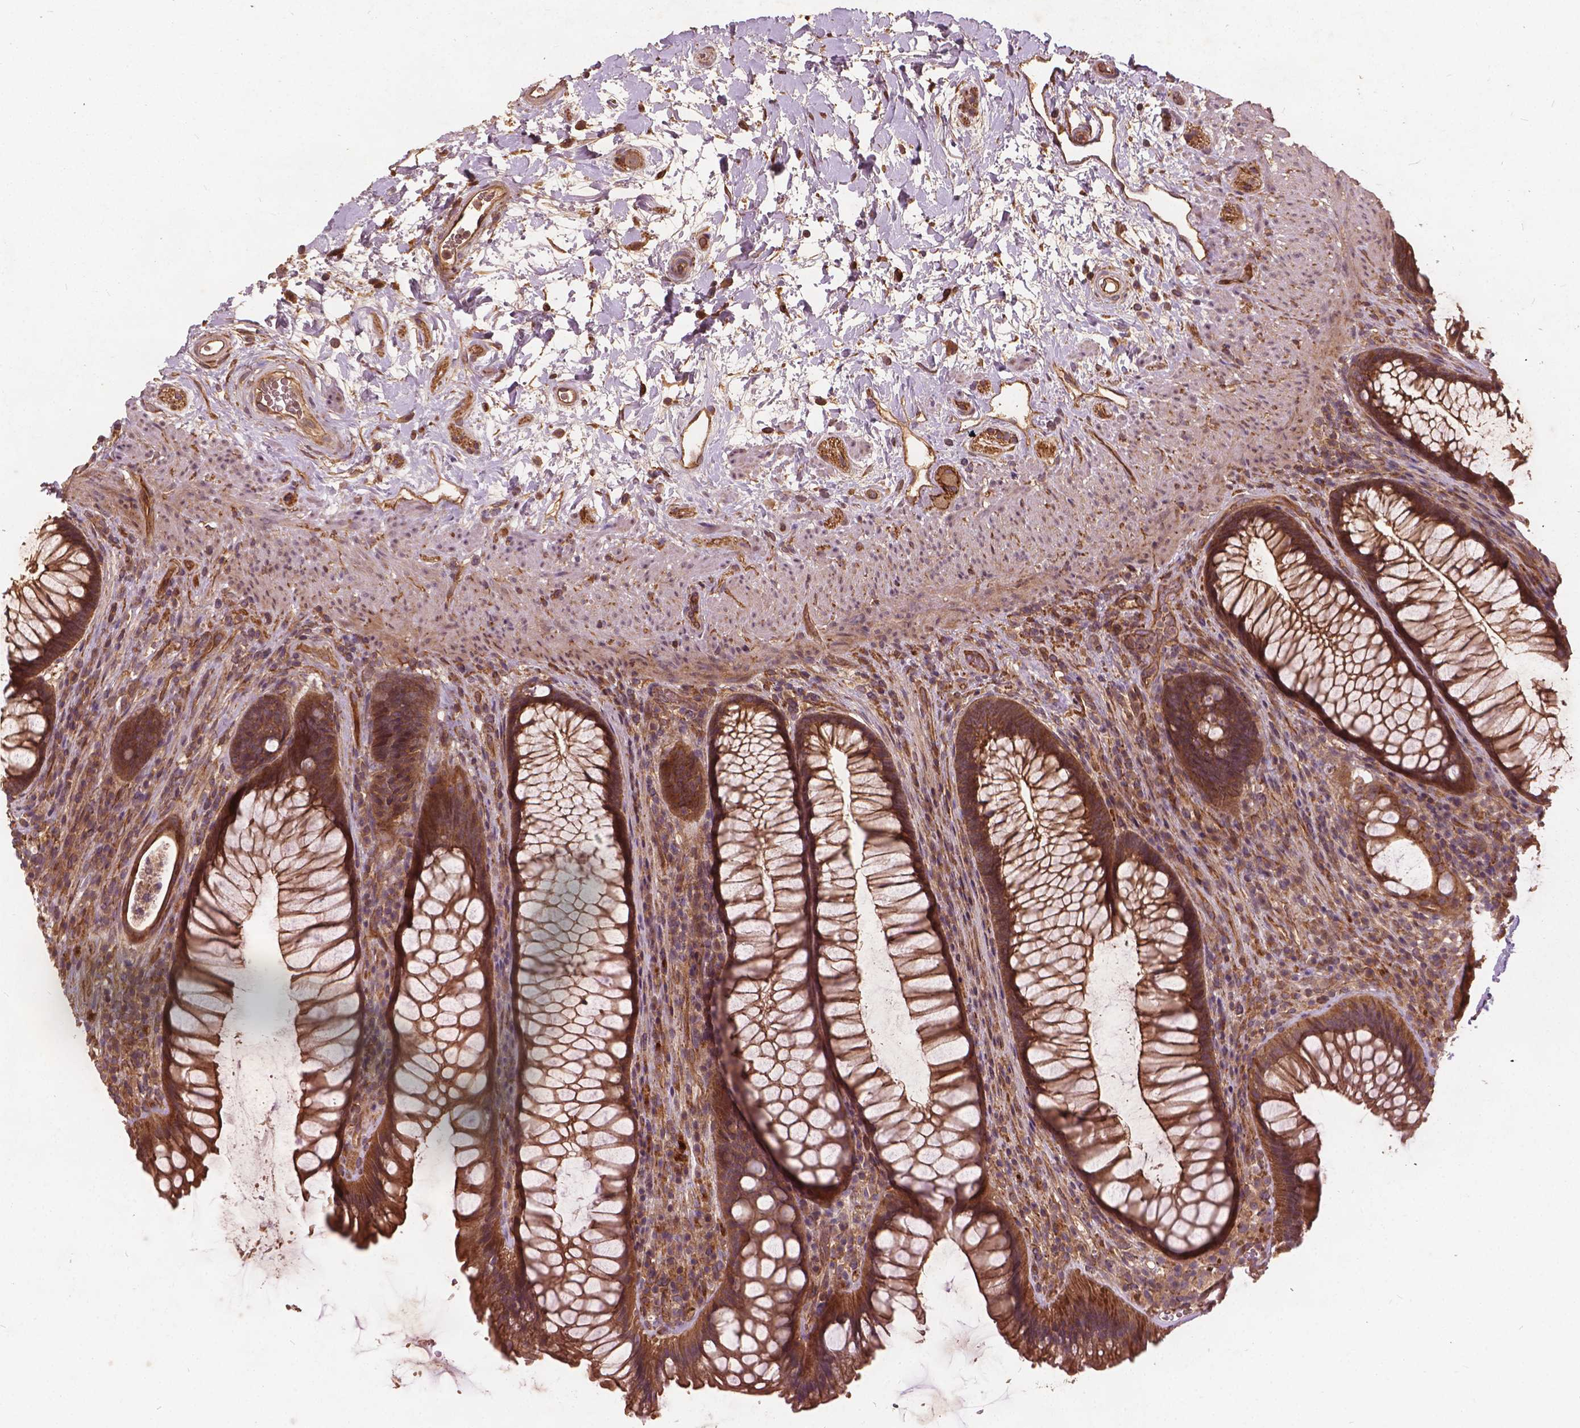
{"staining": {"intensity": "strong", "quantity": ">75%", "location": "cytoplasmic/membranous"}, "tissue": "rectum", "cell_type": "Glandular cells", "image_type": "normal", "snomed": [{"axis": "morphology", "description": "Normal tissue, NOS"}, {"axis": "topography", "description": "Smooth muscle"}, {"axis": "topography", "description": "Rectum"}], "caption": "Strong cytoplasmic/membranous staining for a protein is present in approximately >75% of glandular cells of benign rectum using immunohistochemistry.", "gene": "UBXN2A", "patient": {"sex": "male", "age": 53}}